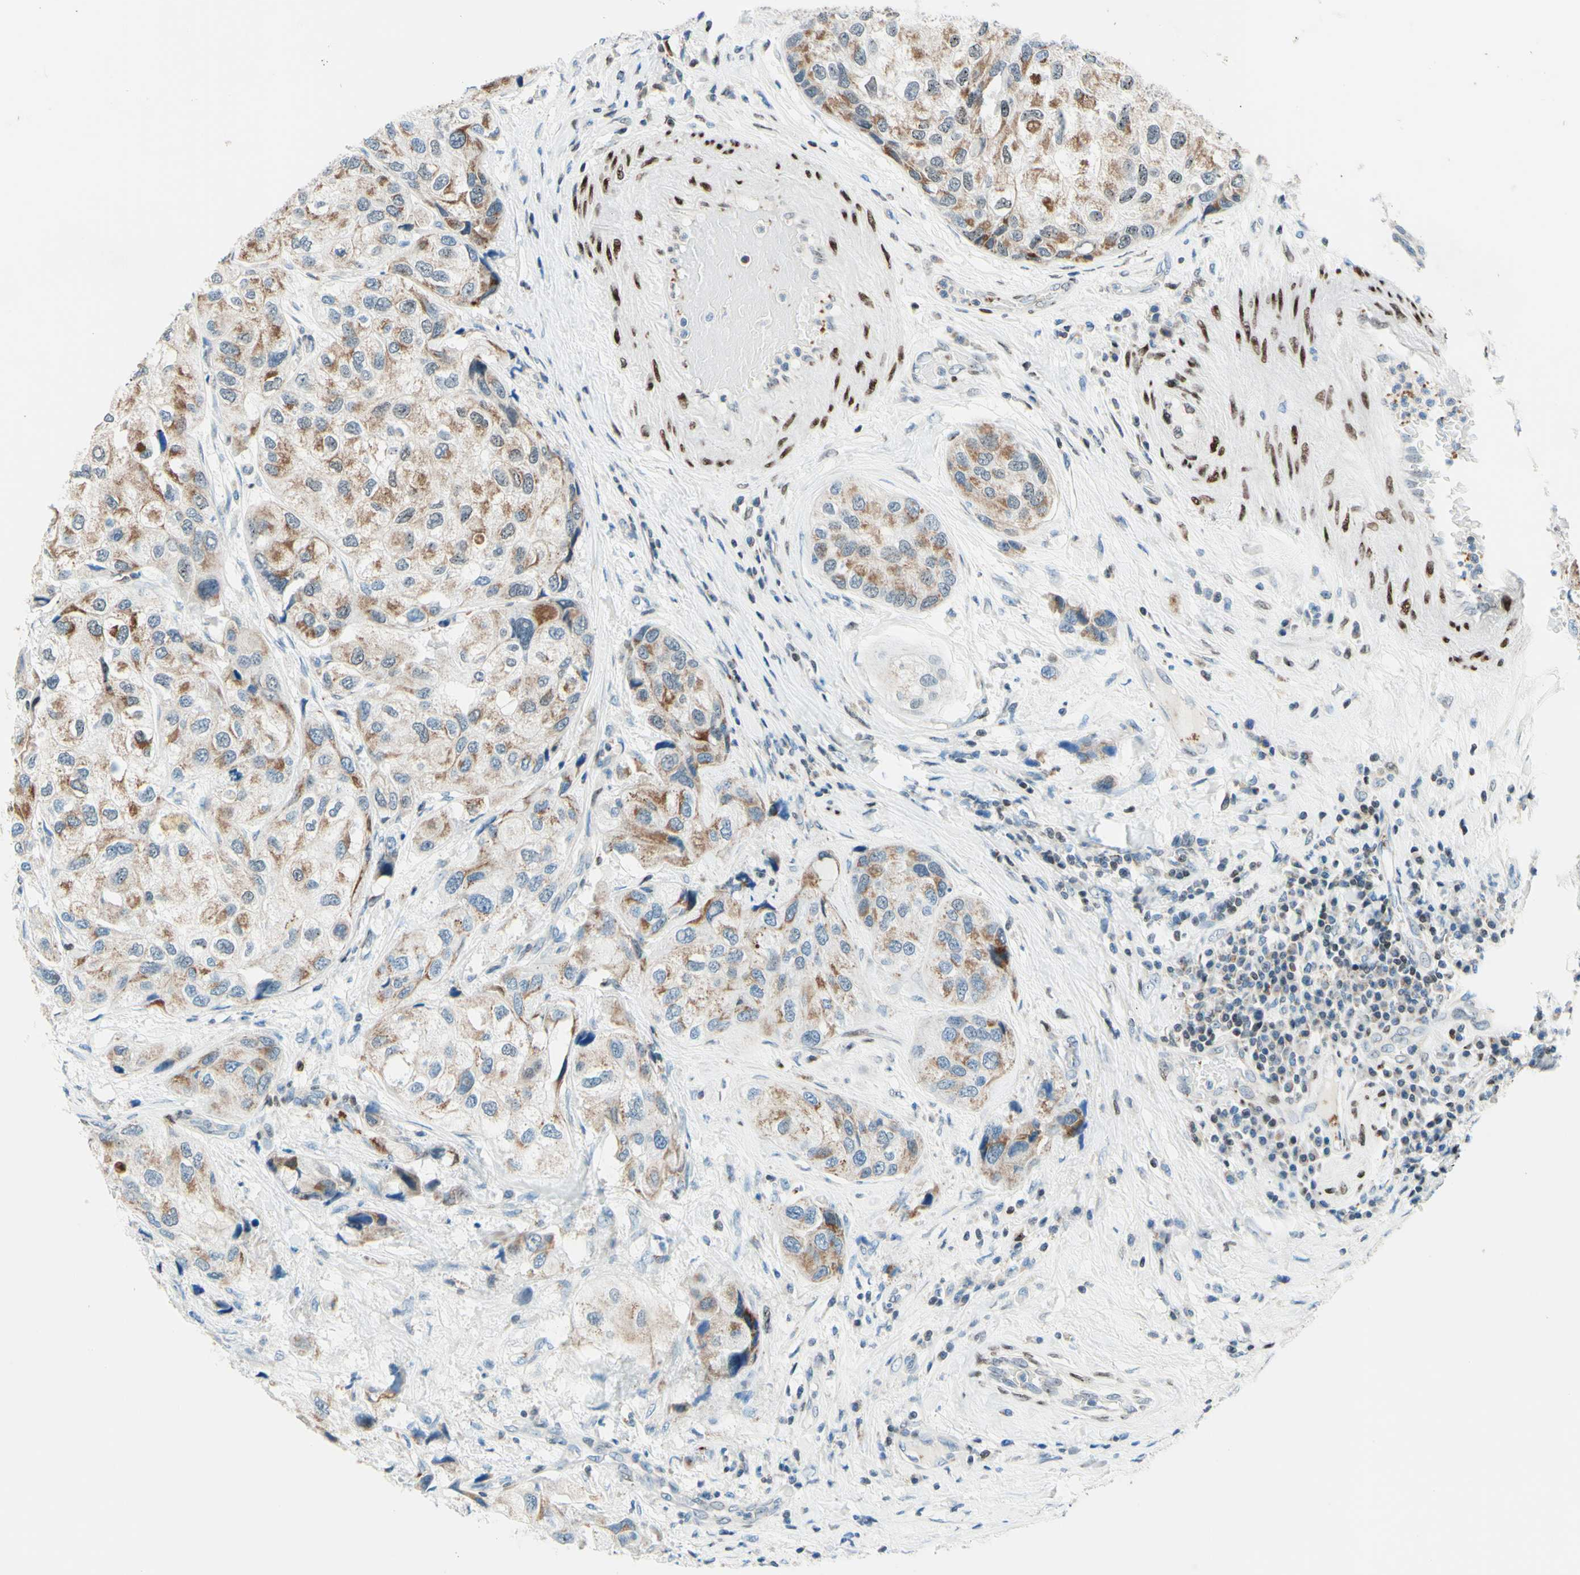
{"staining": {"intensity": "weak", "quantity": ">75%", "location": "cytoplasmic/membranous"}, "tissue": "urothelial cancer", "cell_type": "Tumor cells", "image_type": "cancer", "snomed": [{"axis": "morphology", "description": "Urothelial carcinoma, High grade"}, {"axis": "topography", "description": "Urinary bladder"}], "caption": "The histopathology image displays staining of urothelial carcinoma (high-grade), revealing weak cytoplasmic/membranous protein expression (brown color) within tumor cells.", "gene": "CBX7", "patient": {"sex": "female", "age": 64}}